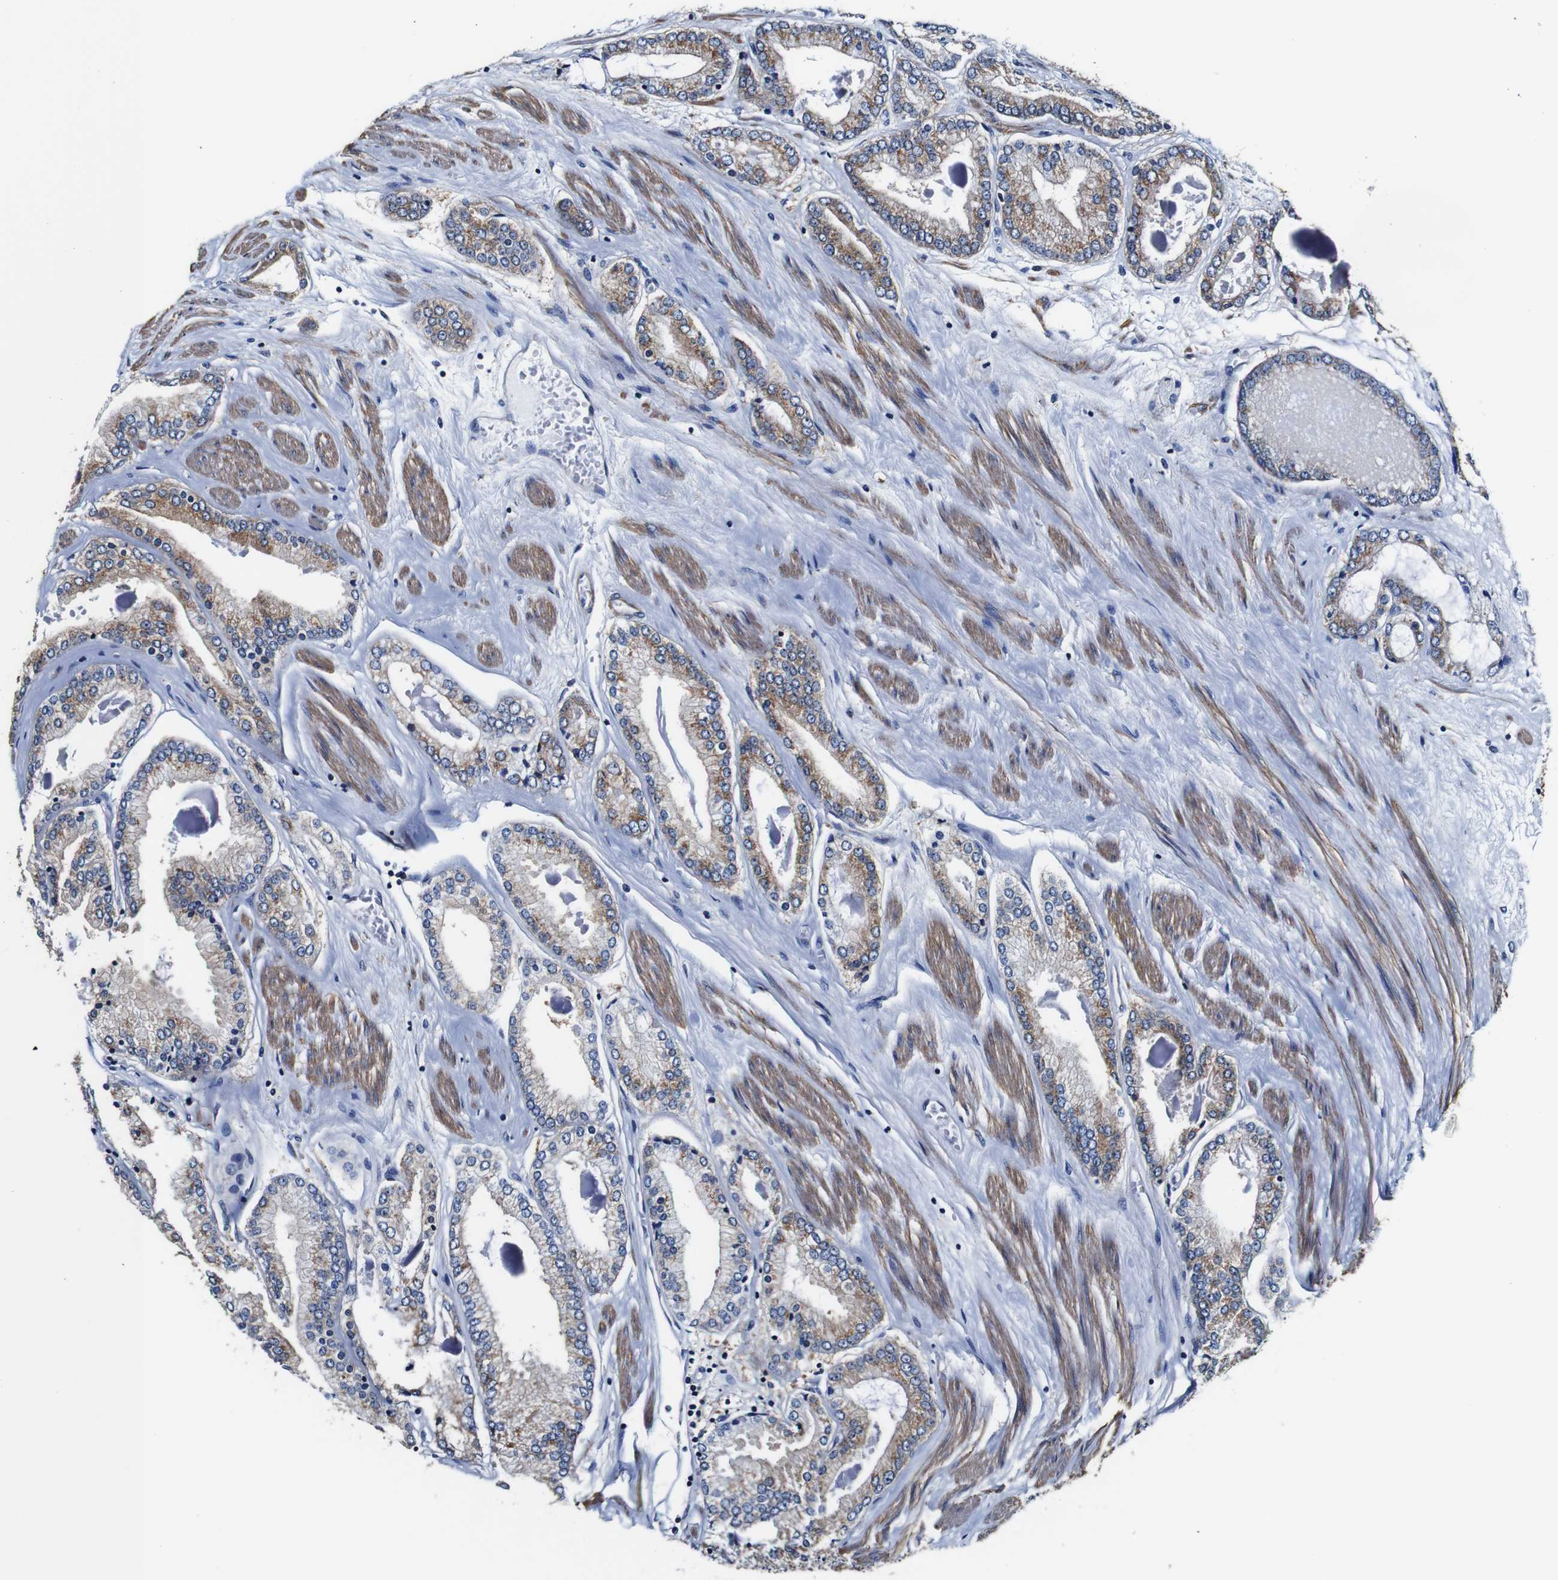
{"staining": {"intensity": "moderate", "quantity": "25%-75%", "location": "cytoplasmic/membranous"}, "tissue": "prostate cancer", "cell_type": "Tumor cells", "image_type": "cancer", "snomed": [{"axis": "morphology", "description": "Adenocarcinoma, High grade"}, {"axis": "topography", "description": "Prostate"}], "caption": "IHC (DAB (3,3'-diaminobenzidine)) staining of prostate high-grade adenocarcinoma demonstrates moderate cytoplasmic/membranous protein expression in about 25%-75% of tumor cells.", "gene": "PDCD6IP", "patient": {"sex": "male", "age": 59}}